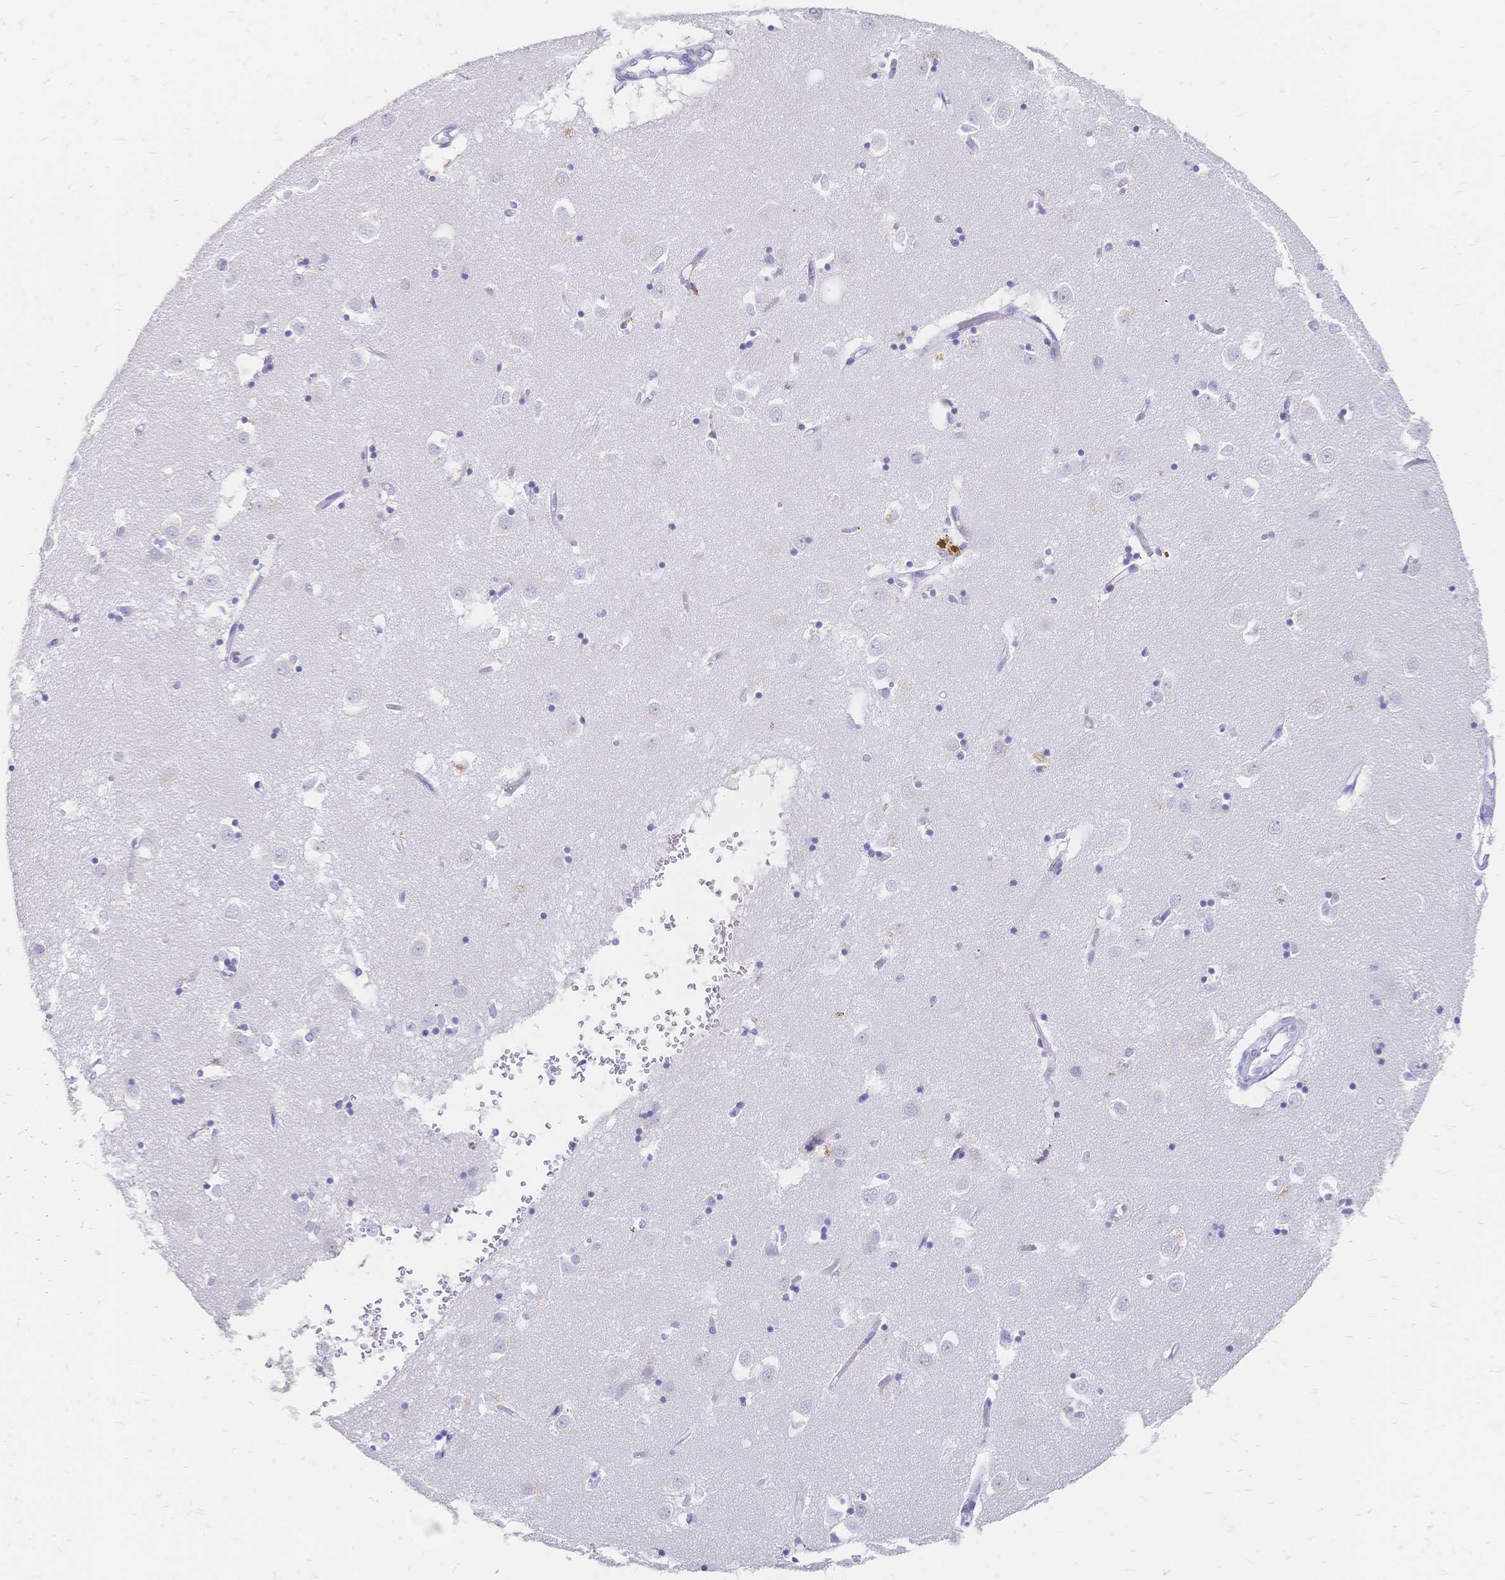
{"staining": {"intensity": "negative", "quantity": "none", "location": "none"}, "tissue": "caudate", "cell_type": "Glial cells", "image_type": "normal", "snomed": [{"axis": "morphology", "description": "Normal tissue, NOS"}, {"axis": "topography", "description": "Lateral ventricle wall"}], "caption": "The image demonstrates no significant positivity in glial cells of caudate.", "gene": "PSORS1C2", "patient": {"sex": "male", "age": 70}}